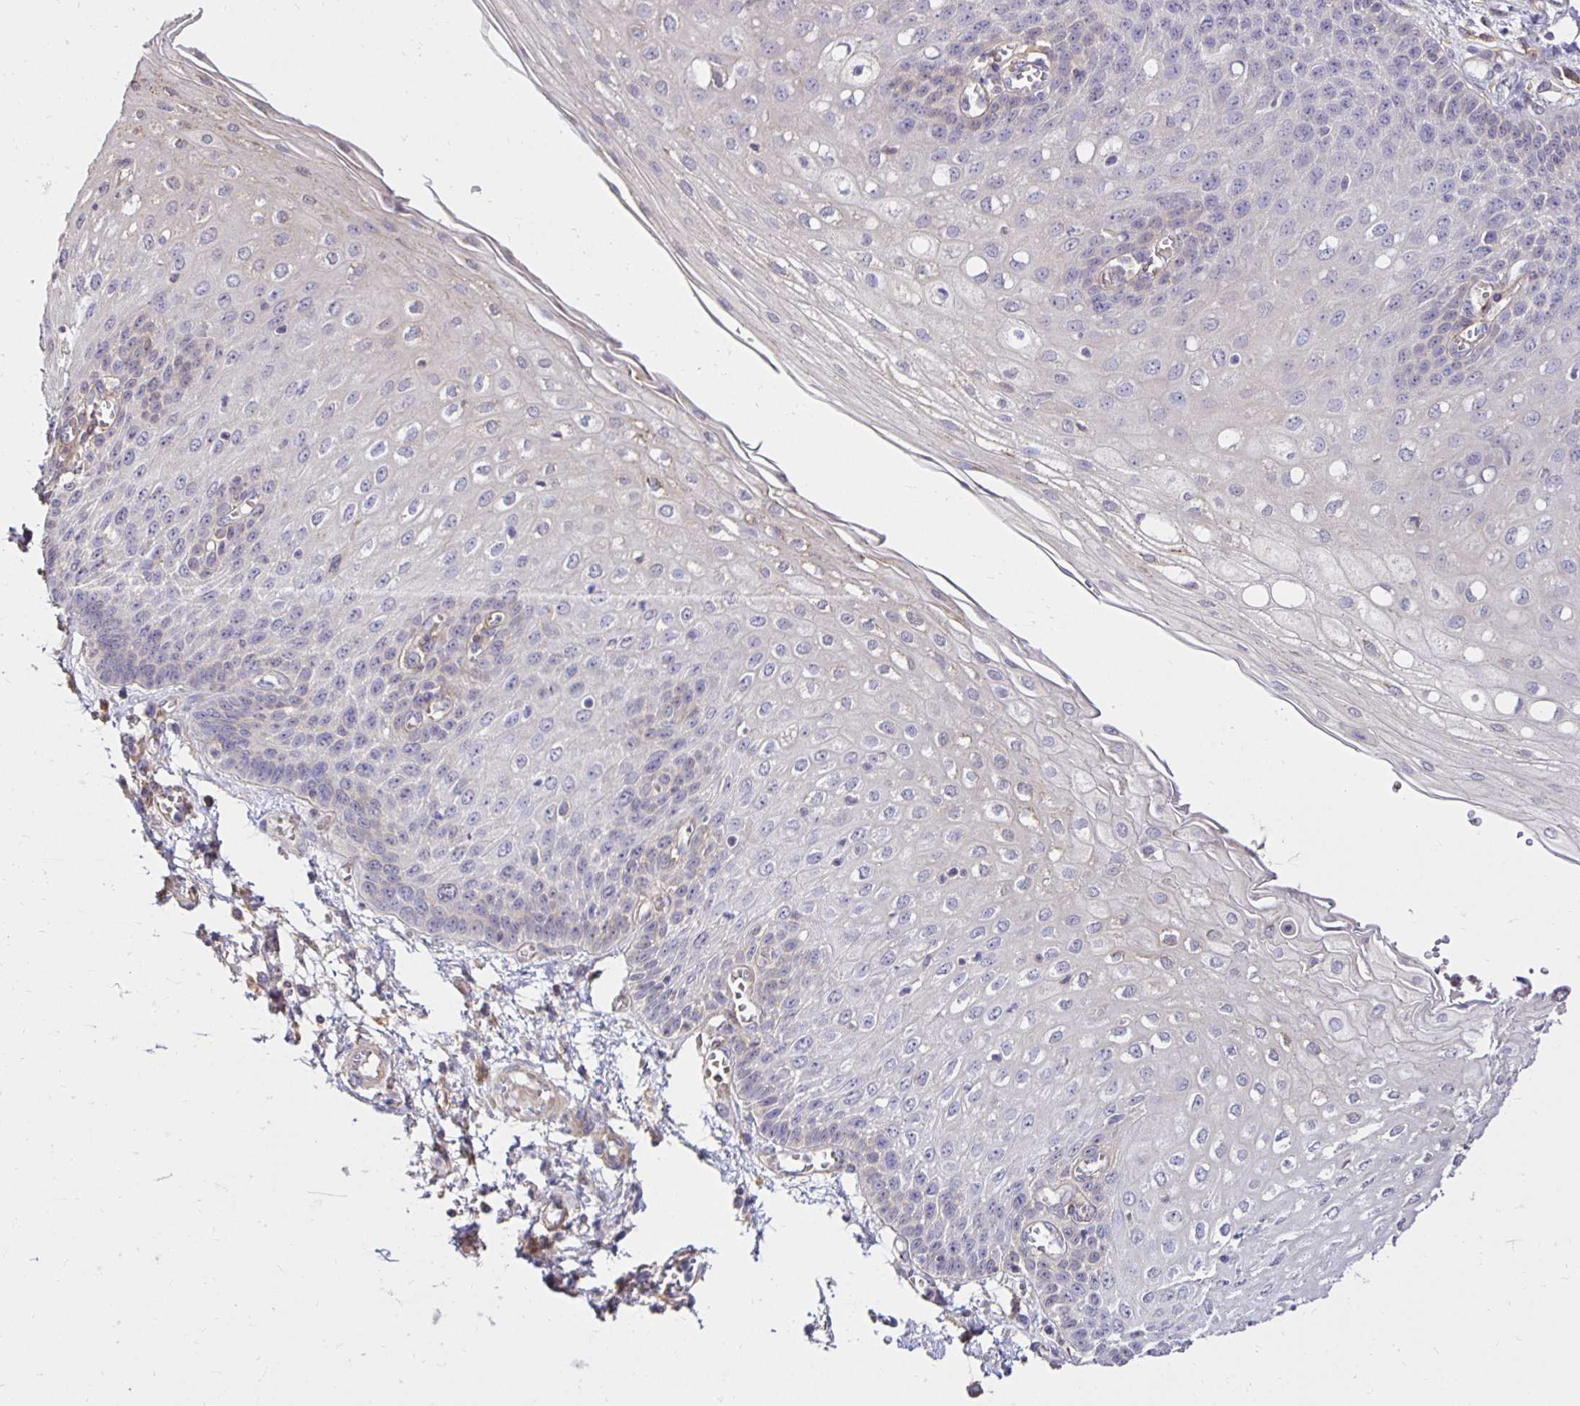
{"staining": {"intensity": "negative", "quantity": "none", "location": "none"}, "tissue": "esophagus", "cell_type": "Squamous epithelial cells", "image_type": "normal", "snomed": [{"axis": "morphology", "description": "Normal tissue, NOS"}, {"axis": "morphology", "description": "Adenocarcinoma, NOS"}, {"axis": "topography", "description": "Esophagus"}], "caption": "High power microscopy image of an immunohistochemistry (IHC) photomicrograph of normal esophagus, revealing no significant positivity in squamous epithelial cells. (Immunohistochemistry (ihc), brightfield microscopy, high magnification).", "gene": "PNPLA3", "patient": {"sex": "male", "age": 81}}